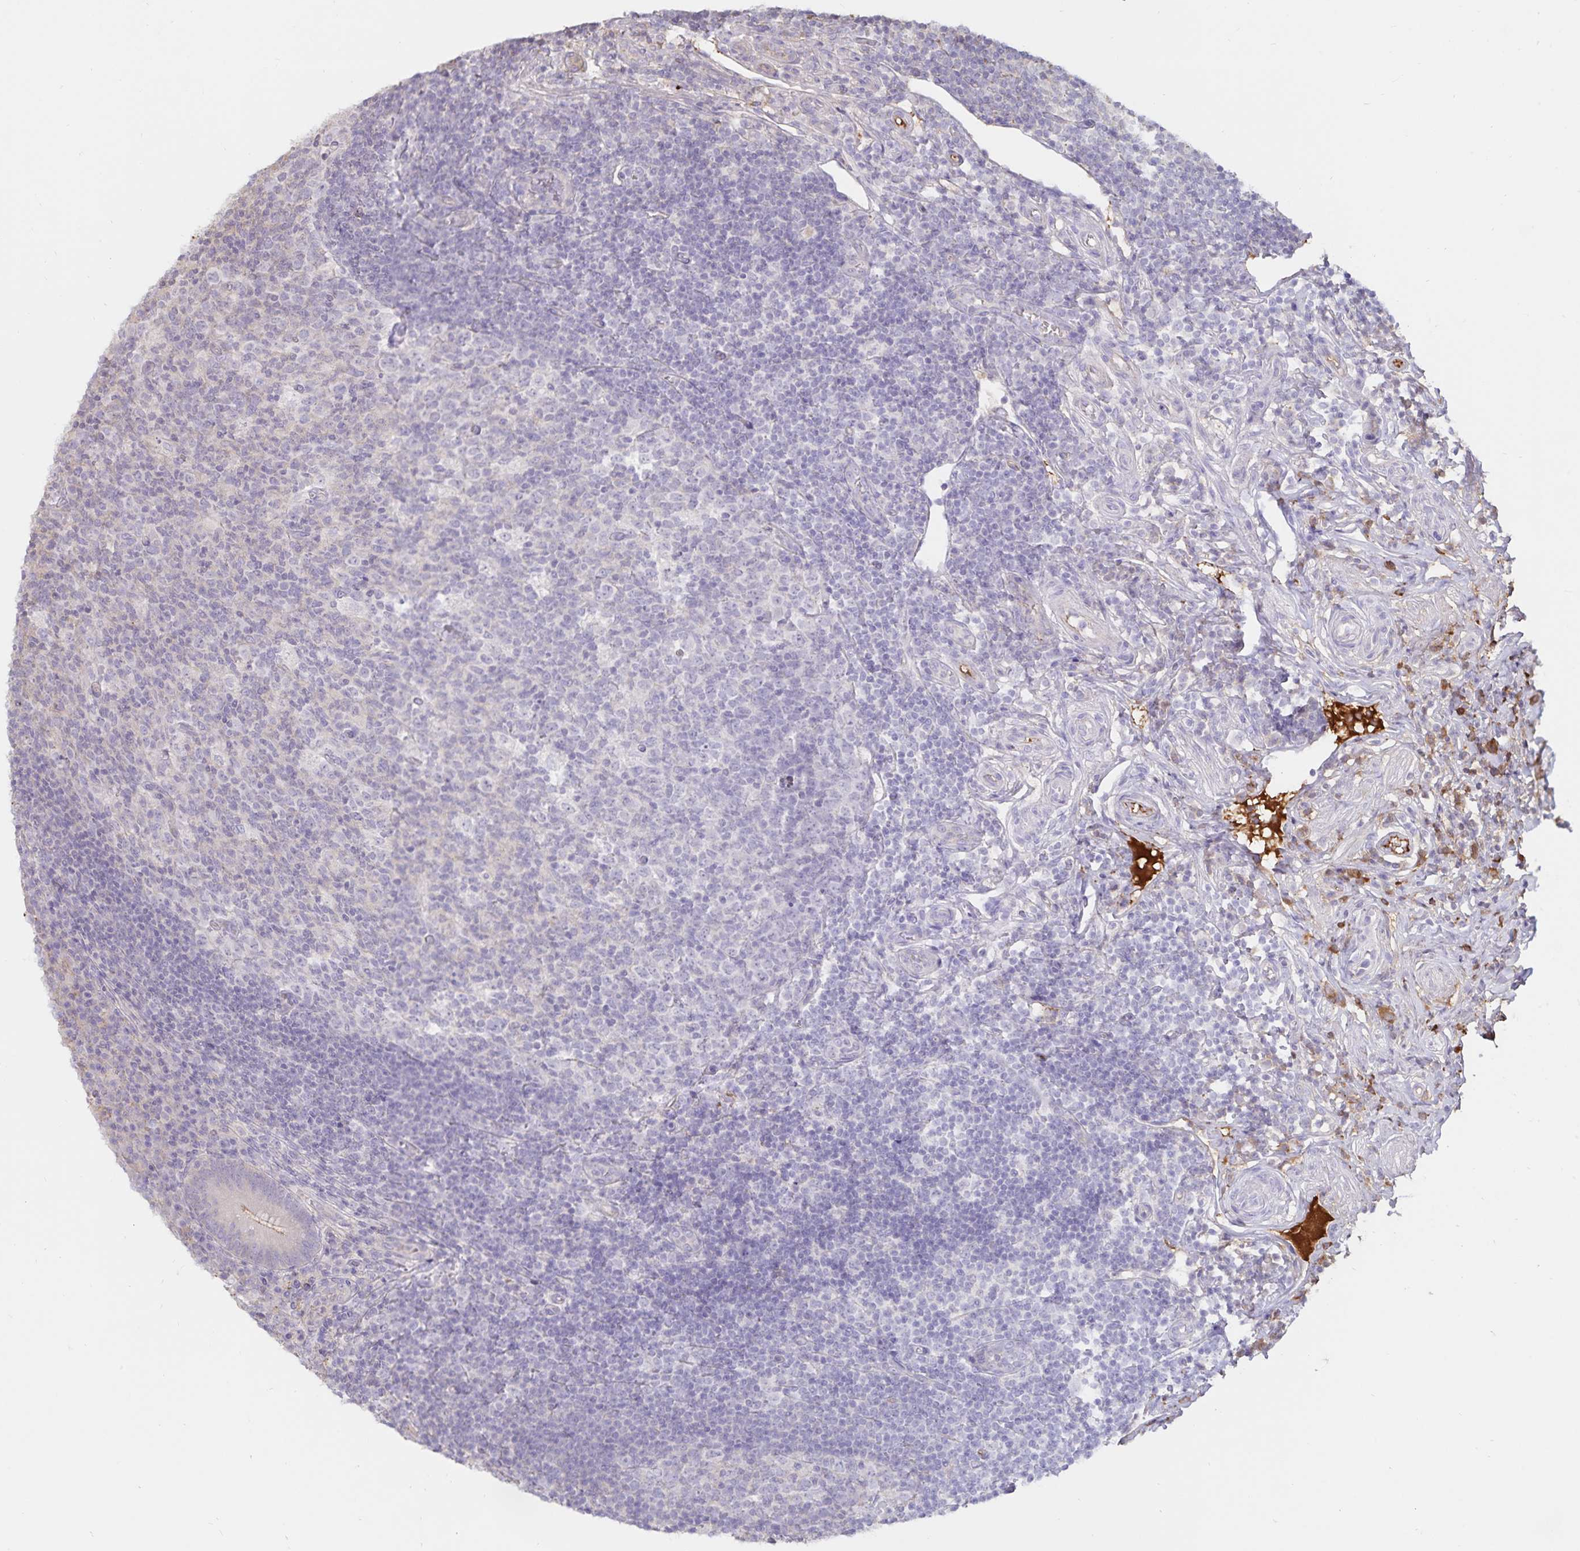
{"staining": {"intensity": "negative", "quantity": "none", "location": "none"}, "tissue": "appendix", "cell_type": "Glandular cells", "image_type": "normal", "snomed": [{"axis": "morphology", "description": "Normal tissue, NOS"}, {"axis": "topography", "description": "Appendix"}], "caption": "This is a image of IHC staining of normal appendix, which shows no positivity in glandular cells. (Brightfield microscopy of DAB immunohistochemistry (IHC) at high magnification).", "gene": "FGG", "patient": {"sex": "male", "age": 18}}